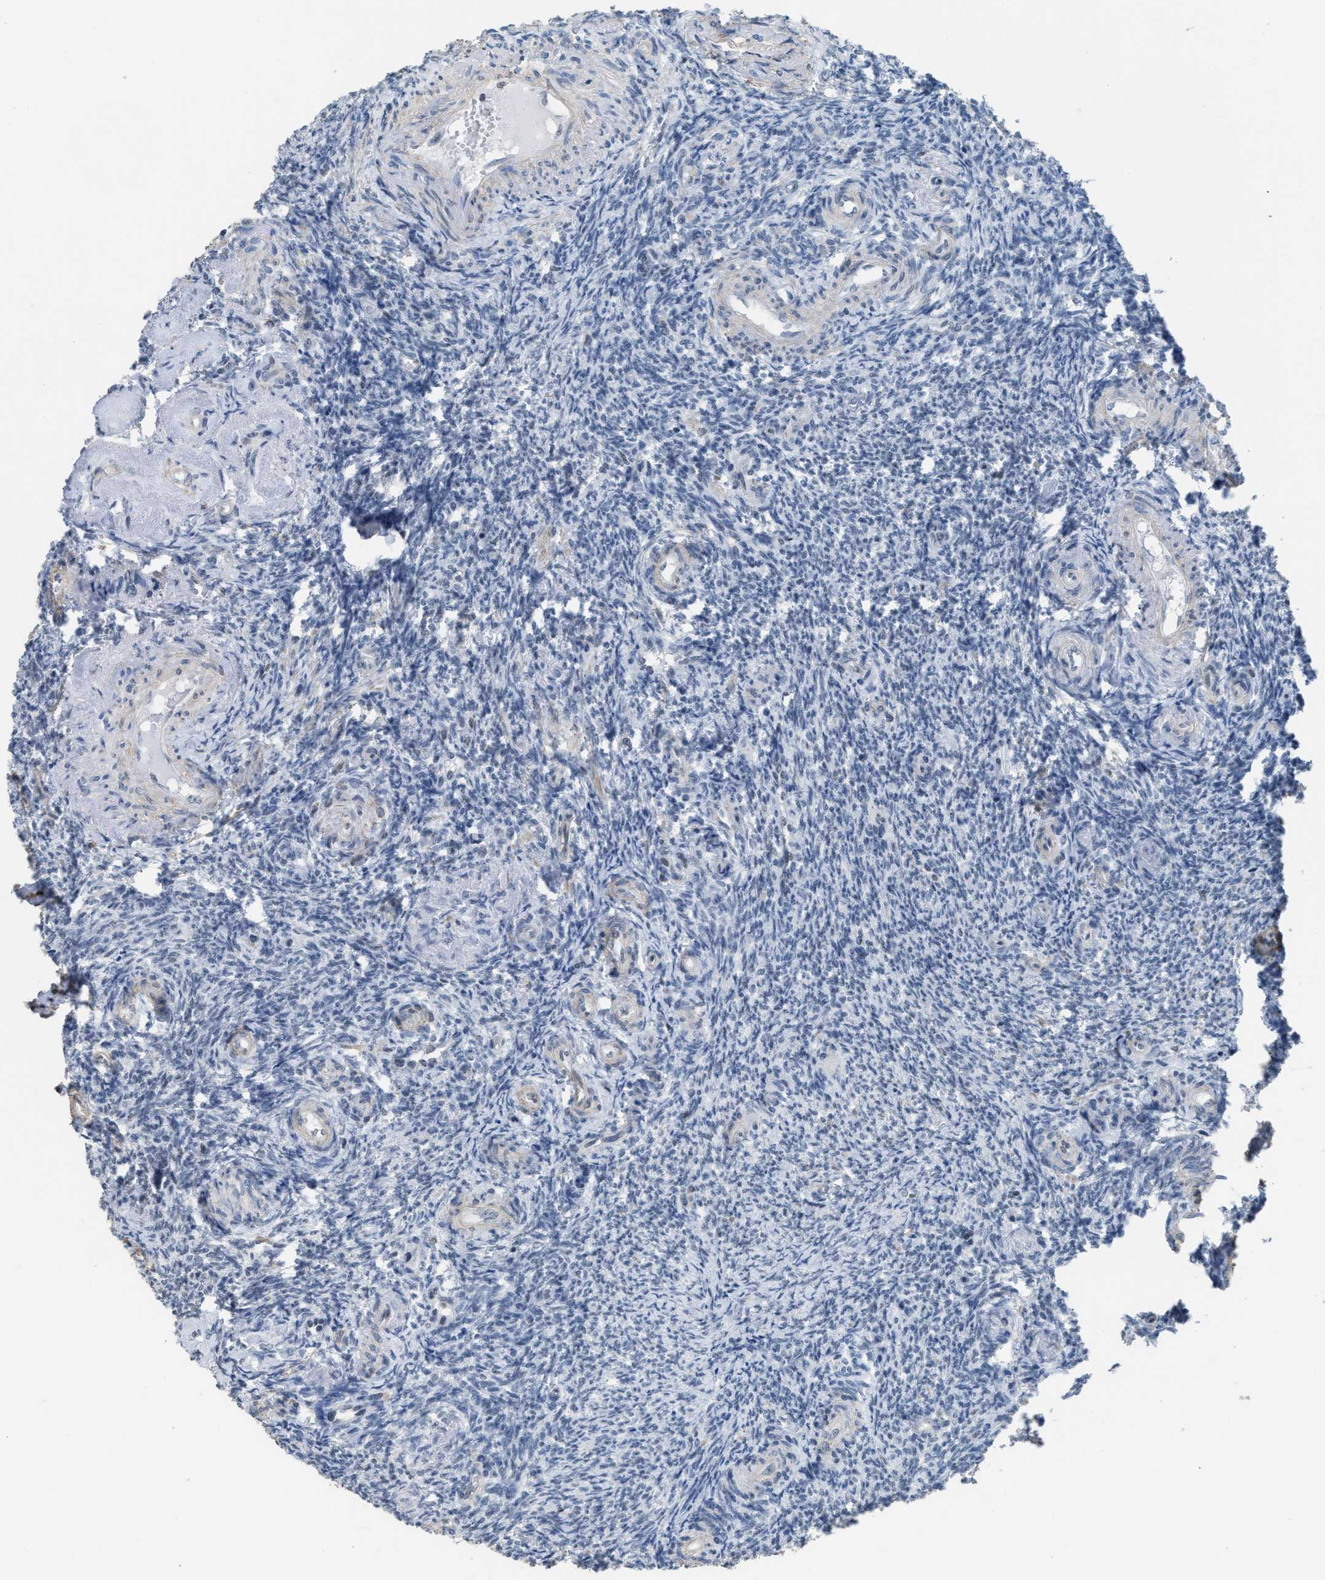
{"staining": {"intensity": "weak", "quantity": "<25%", "location": "nuclear"}, "tissue": "ovary", "cell_type": "Ovarian stroma cells", "image_type": "normal", "snomed": [{"axis": "morphology", "description": "Normal tissue, NOS"}, {"axis": "topography", "description": "Ovary"}], "caption": "IHC of benign ovary displays no positivity in ovarian stroma cells. Nuclei are stained in blue.", "gene": "SCAF4", "patient": {"sex": "female", "age": 41}}